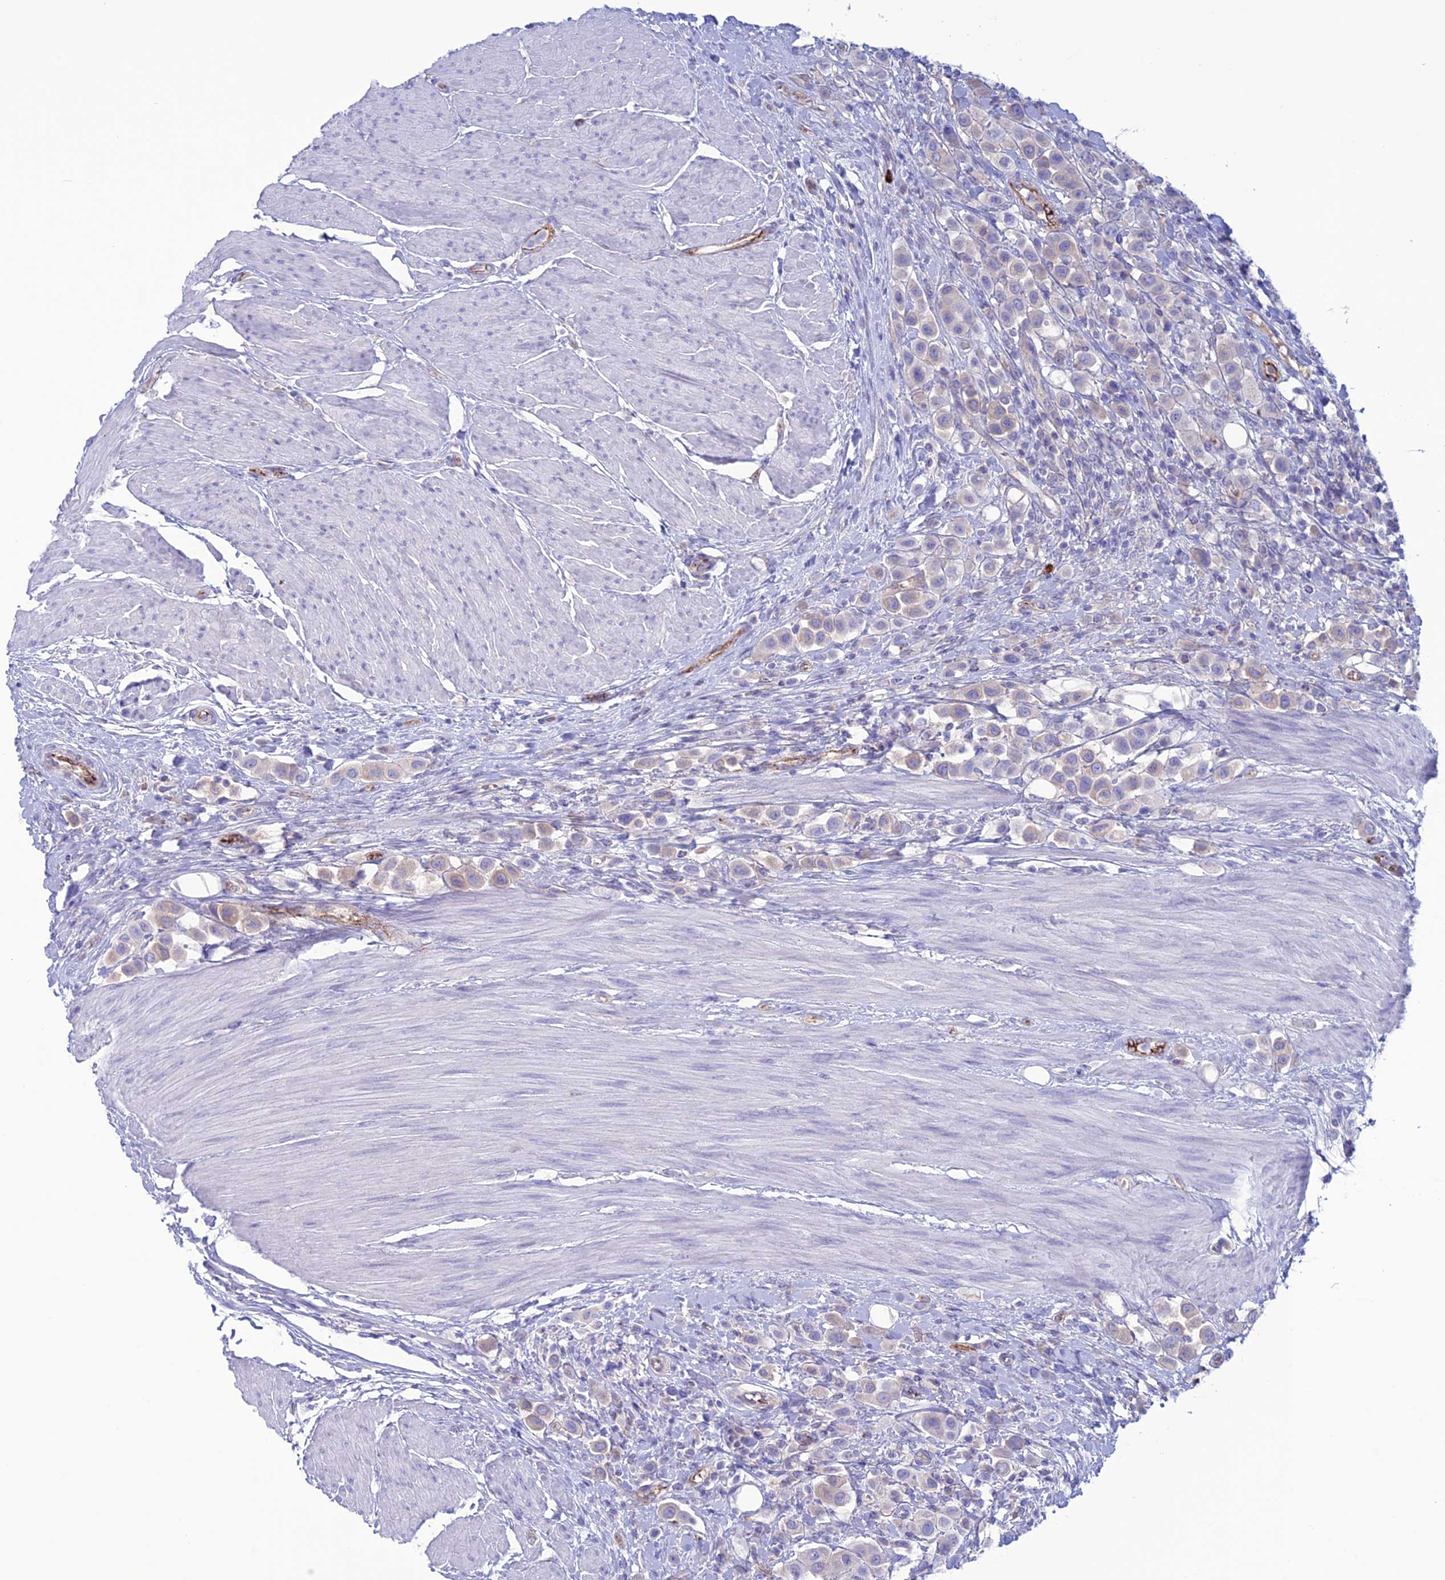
{"staining": {"intensity": "negative", "quantity": "none", "location": "none"}, "tissue": "urothelial cancer", "cell_type": "Tumor cells", "image_type": "cancer", "snomed": [{"axis": "morphology", "description": "Urothelial carcinoma, High grade"}, {"axis": "topography", "description": "Urinary bladder"}], "caption": "Immunohistochemistry of human urothelial cancer shows no positivity in tumor cells.", "gene": "CDC42EP5", "patient": {"sex": "male", "age": 50}}